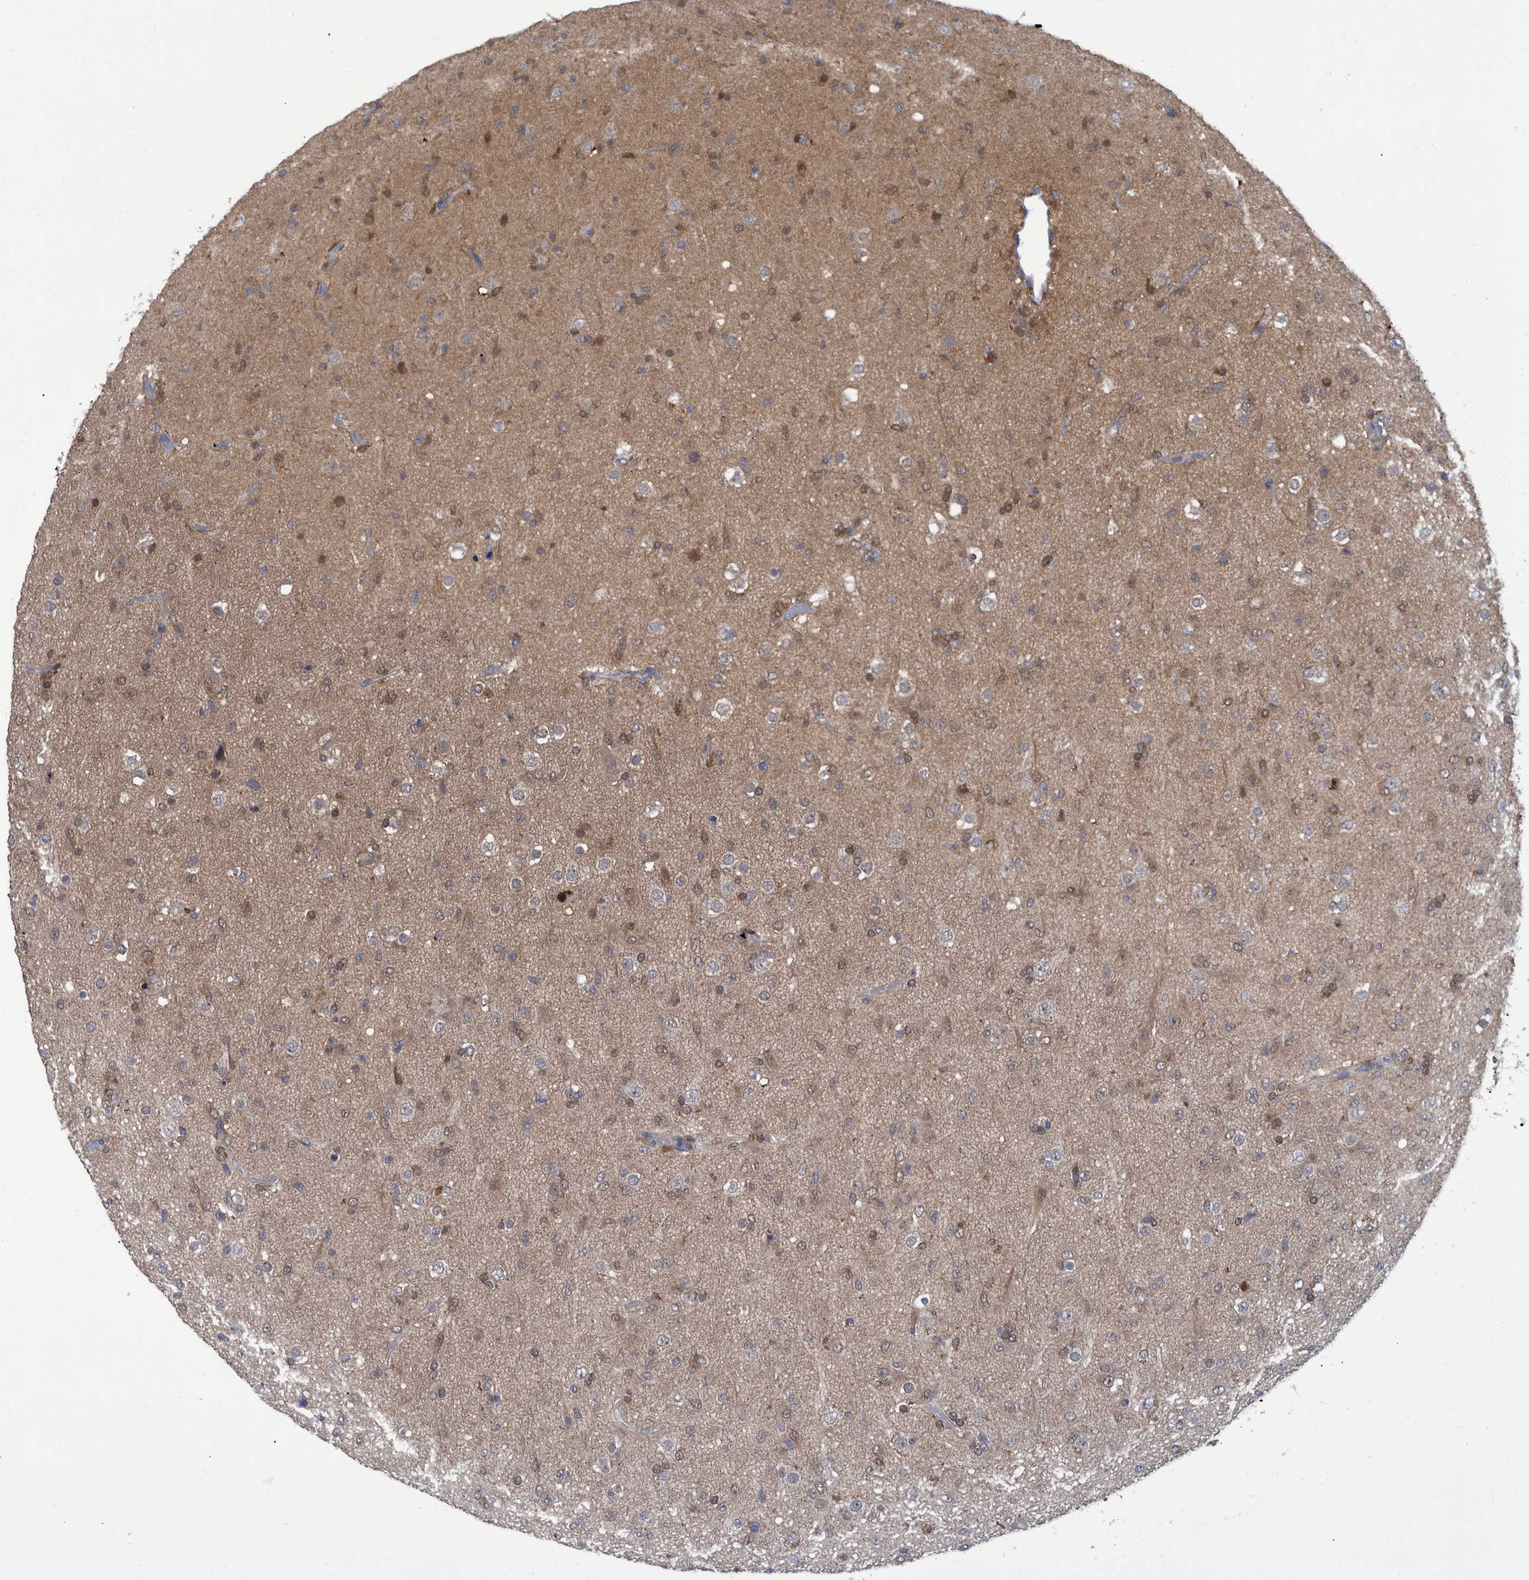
{"staining": {"intensity": "negative", "quantity": "none", "location": "none"}, "tissue": "glioma", "cell_type": "Tumor cells", "image_type": "cancer", "snomed": [{"axis": "morphology", "description": "Glioma, malignant, Low grade"}, {"axis": "topography", "description": "Brain"}], "caption": "IHC histopathology image of human malignant glioma (low-grade) stained for a protein (brown), which exhibits no staining in tumor cells. Nuclei are stained in blue.", "gene": "PCYT2", "patient": {"sex": "male", "age": 65}}